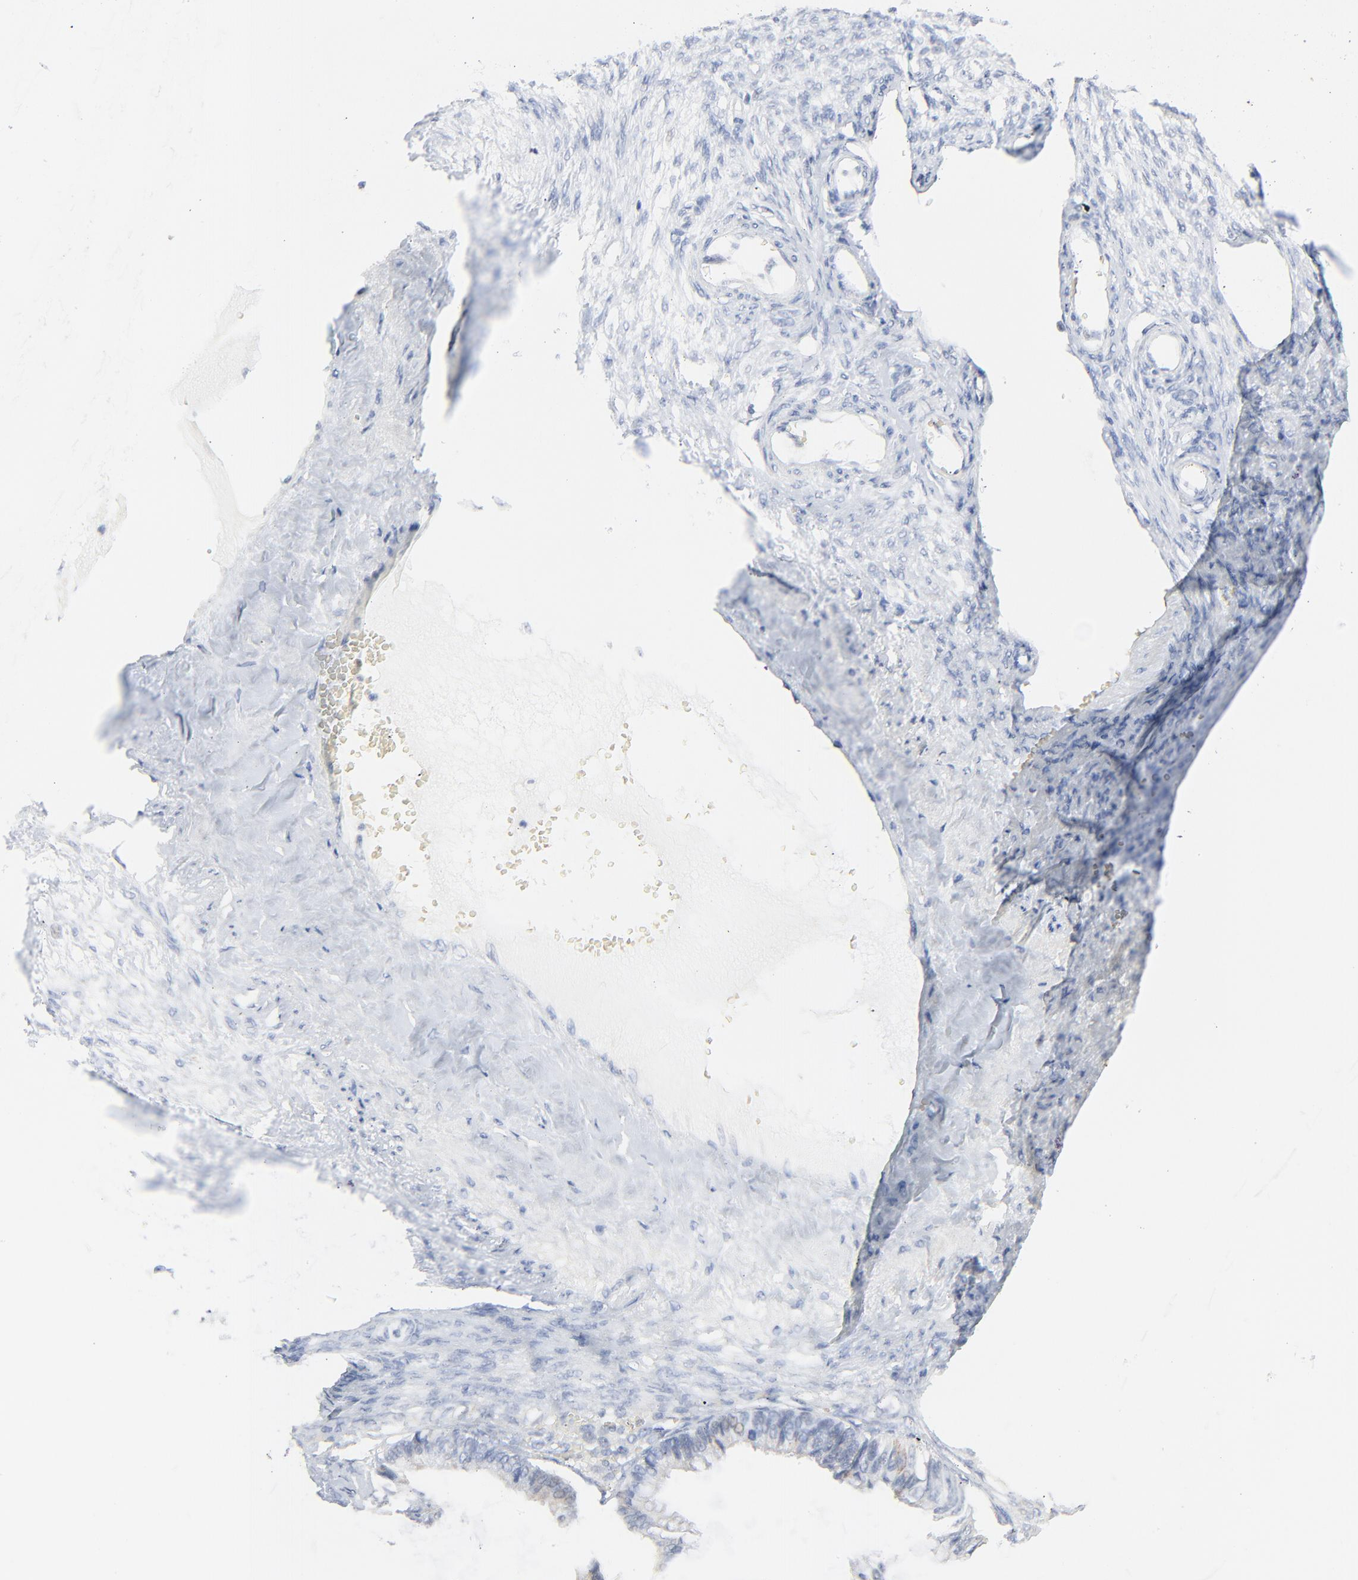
{"staining": {"intensity": "negative", "quantity": "none", "location": "none"}, "tissue": "ovarian cancer", "cell_type": "Tumor cells", "image_type": "cancer", "snomed": [{"axis": "morphology", "description": "Cystadenocarcinoma, mucinous, NOS"}, {"axis": "topography", "description": "Ovary"}], "caption": "DAB immunohistochemical staining of human mucinous cystadenocarcinoma (ovarian) shows no significant staining in tumor cells.", "gene": "FANCB", "patient": {"sex": "female", "age": 57}}